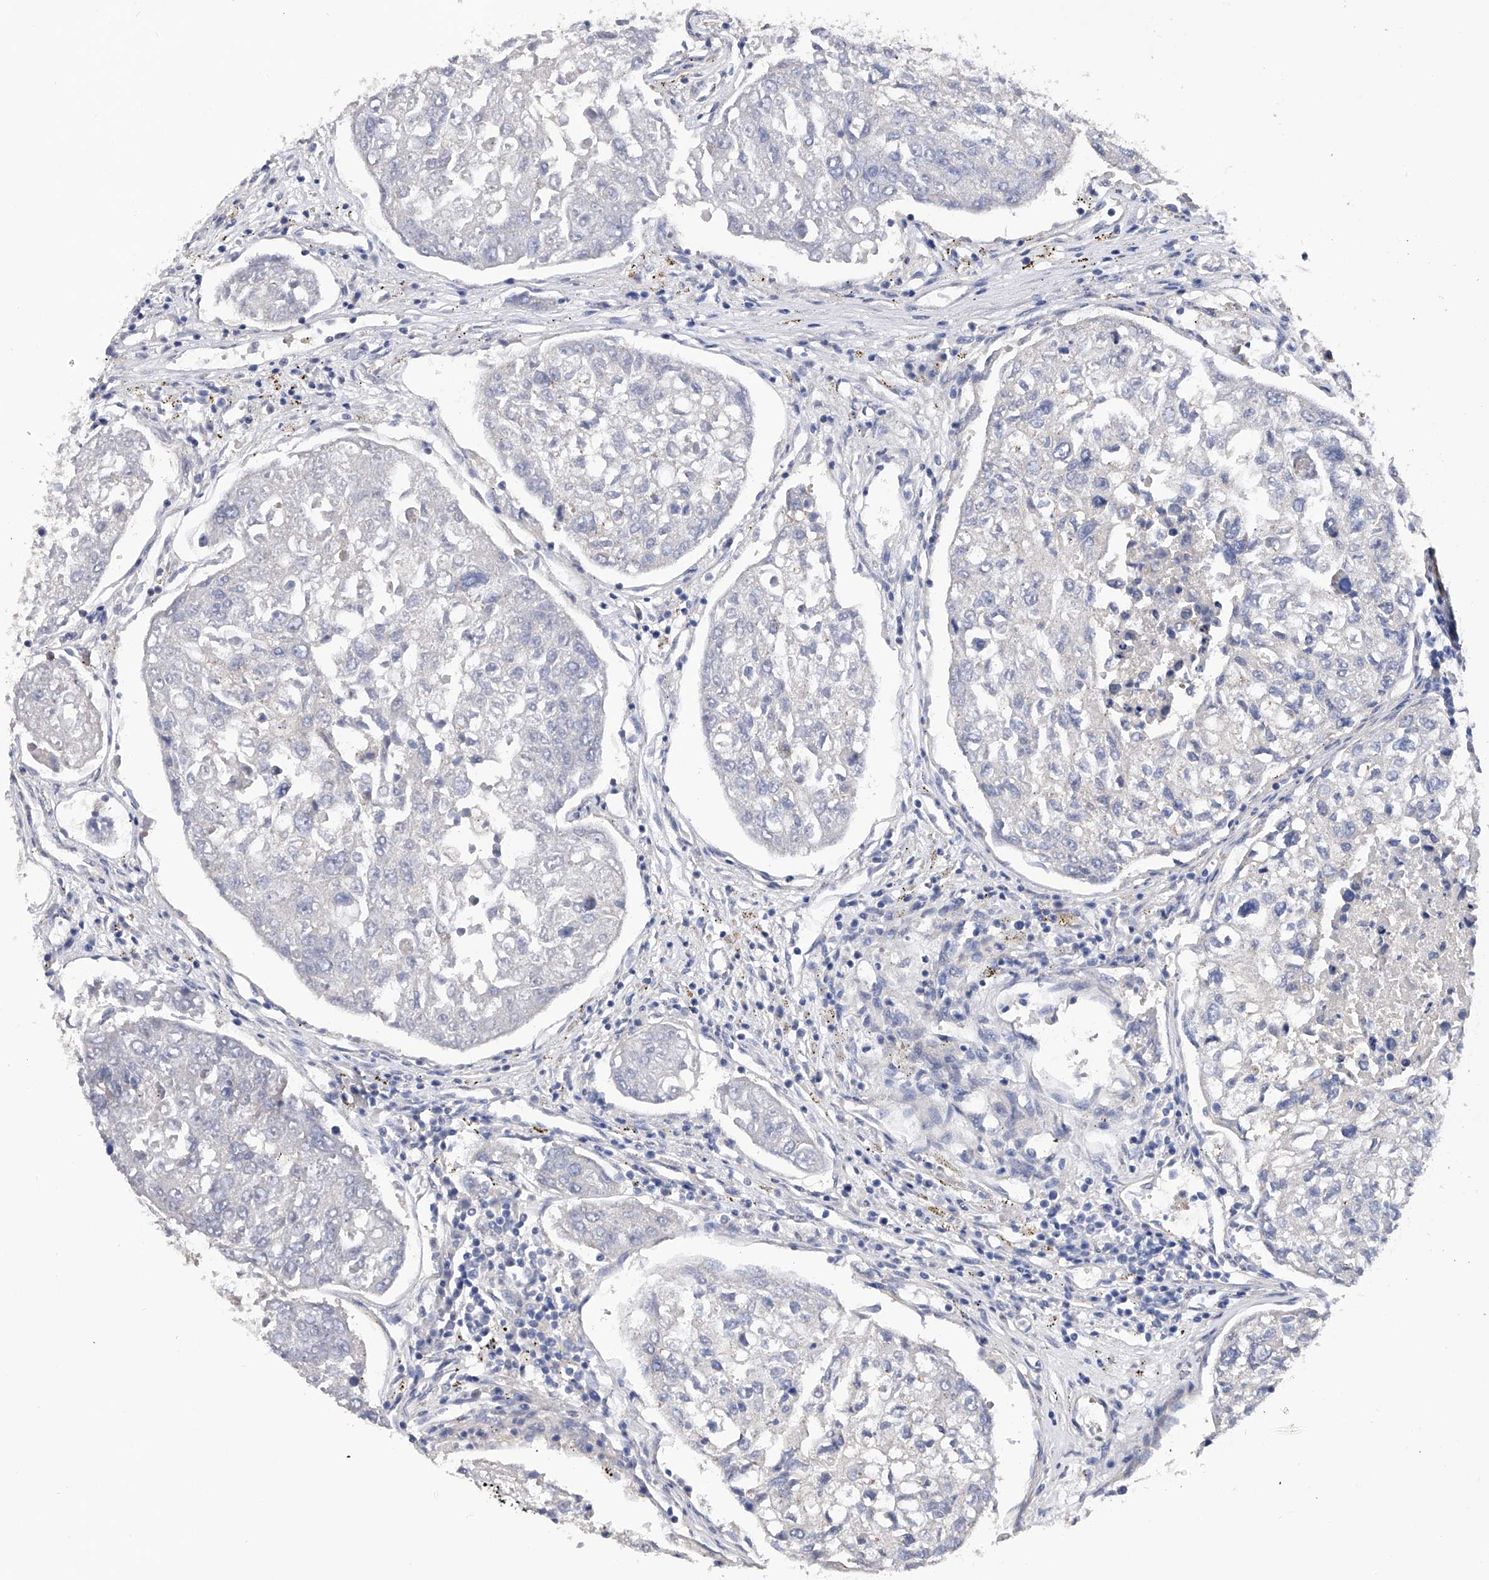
{"staining": {"intensity": "negative", "quantity": "none", "location": "none"}, "tissue": "urothelial cancer", "cell_type": "Tumor cells", "image_type": "cancer", "snomed": [{"axis": "morphology", "description": "Urothelial carcinoma, High grade"}, {"axis": "topography", "description": "Lymph node"}, {"axis": "topography", "description": "Urinary bladder"}], "caption": "A high-resolution photomicrograph shows immunohistochemistry (IHC) staining of high-grade urothelial carcinoma, which exhibits no significant staining in tumor cells. The staining was performed using DAB to visualize the protein expression in brown, while the nuclei were stained in blue with hematoxylin (Magnification: 20x).", "gene": "RWDD2A", "patient": {"sex": "male", "age": 51}}